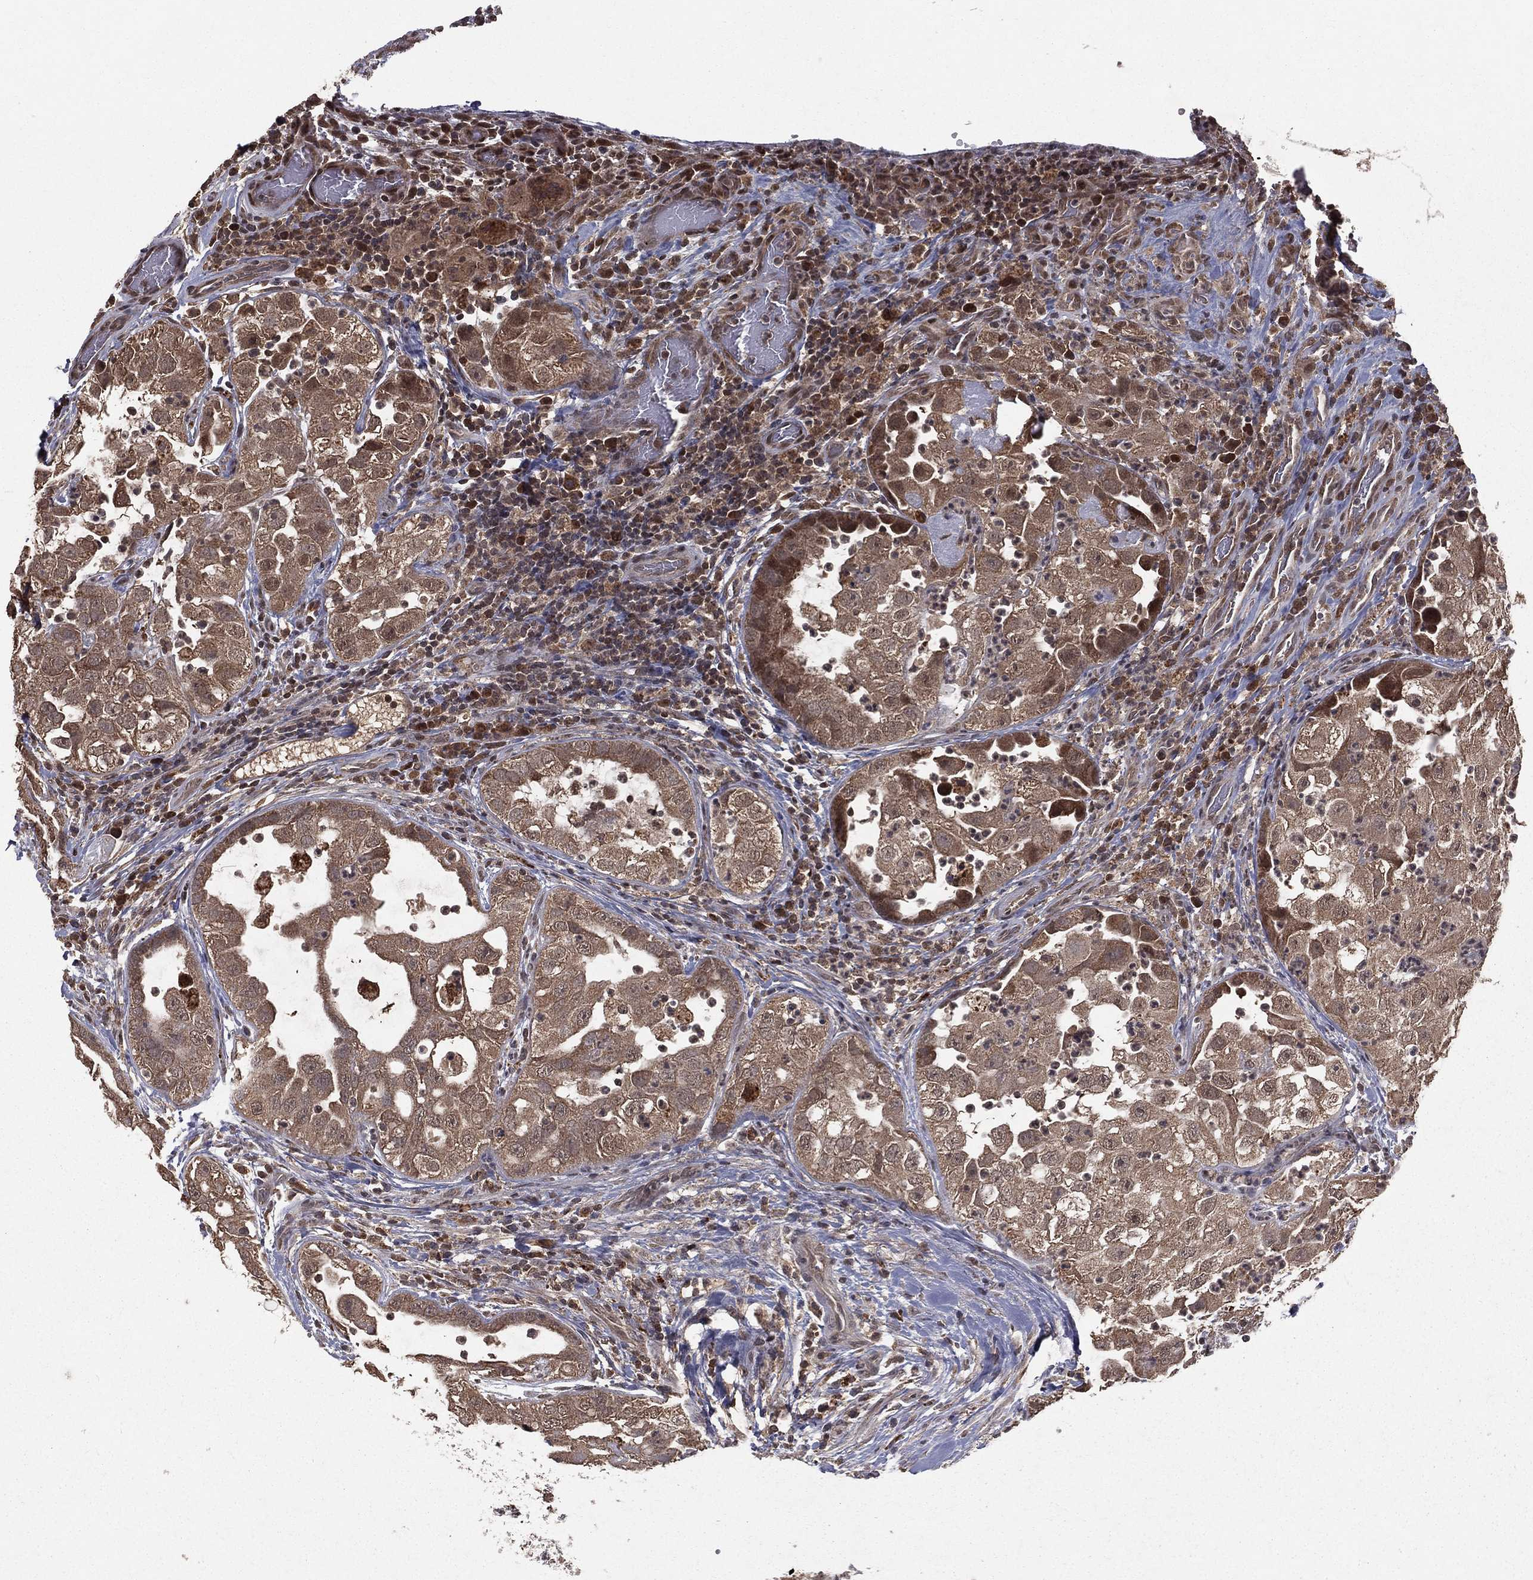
{"staining": {"intensity": "moderate", "quantity": "25%-75%", "location": "cytoplasmic/membranous"}, "tissue": "urothelial cancer", "cell_type": "Tumor cells", "image_type": "cancer", "snomed": [{"axis": "morphology", "description": "Urothelial carcinoma, High grade"}, {"axis": "topography", "description": "Urinary bladder"}], "caption": "Protein expression analysis of urothelial carcinoma (high-grade) displays moderate cytoplasmic/membranous expression in about 25%-75% of tumor cells.", "gene": "ZDHHC15", "patient": {"sex": "female", "age": 41}}